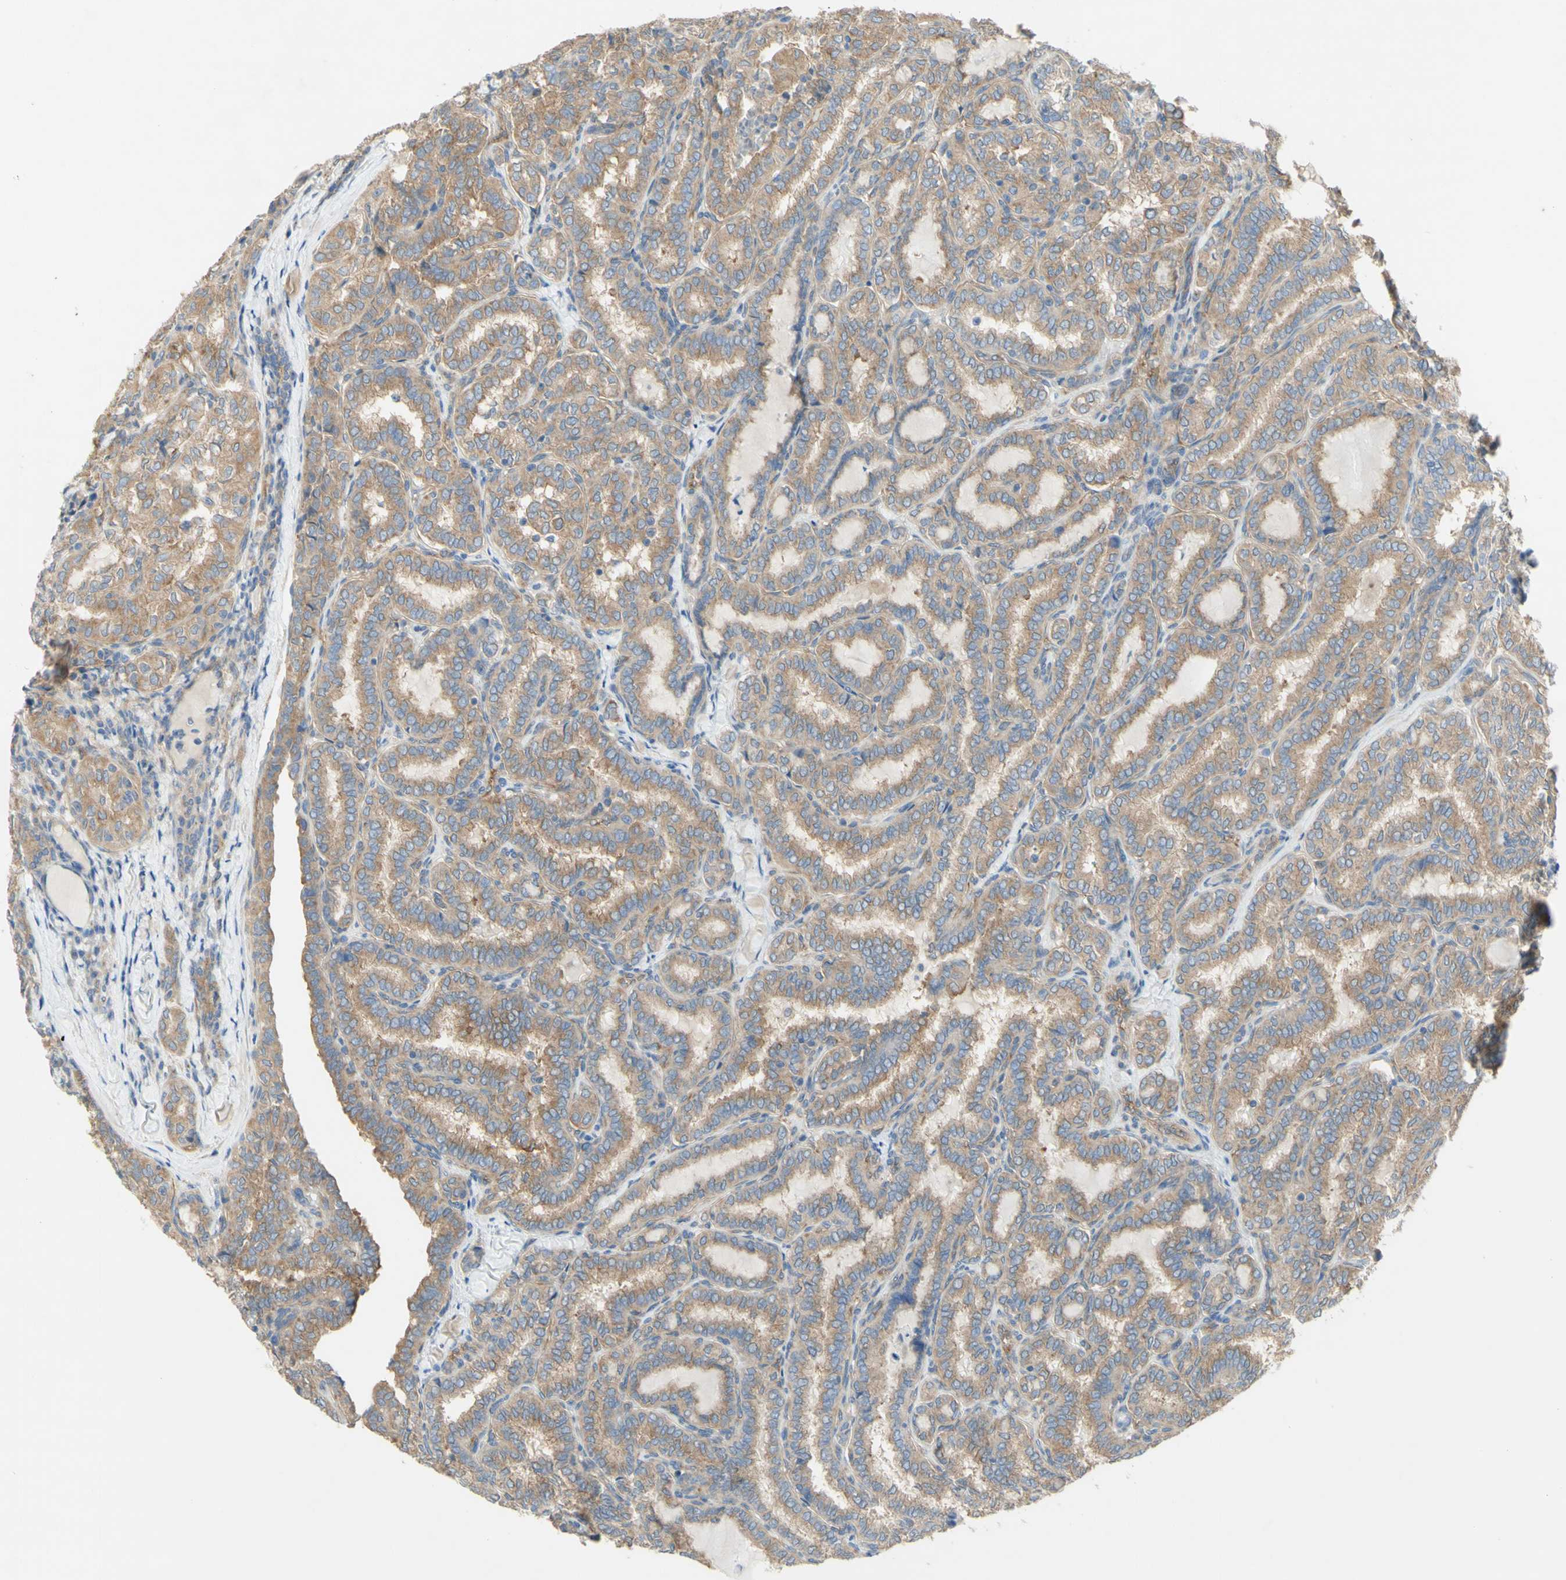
{"staining": {"intensity": "moderate", "quantity": "<25%", "location": "cytoplasmic/membranous"}, "tissue": "thyroid cancer", "cell_type": "Tumor cells", "image_type": "cancer", "snomed": [{"axis": "morphology", "description": "Normal tissue, NOS"}, {"axis": "morphology", "description": "Papillary adenocarcinoma, NOS"}, {"axis": "topography", "description": "Thyroid gland"}], "caption": "Protein expression analysis of thyroid papillary adenocarcinoma reveals moderate cytoplasmic/membranous staining in approximately <25% of tumor cells.", "gene": "DYNC1H1", "patient": {"sex": "female", "age": 30}}